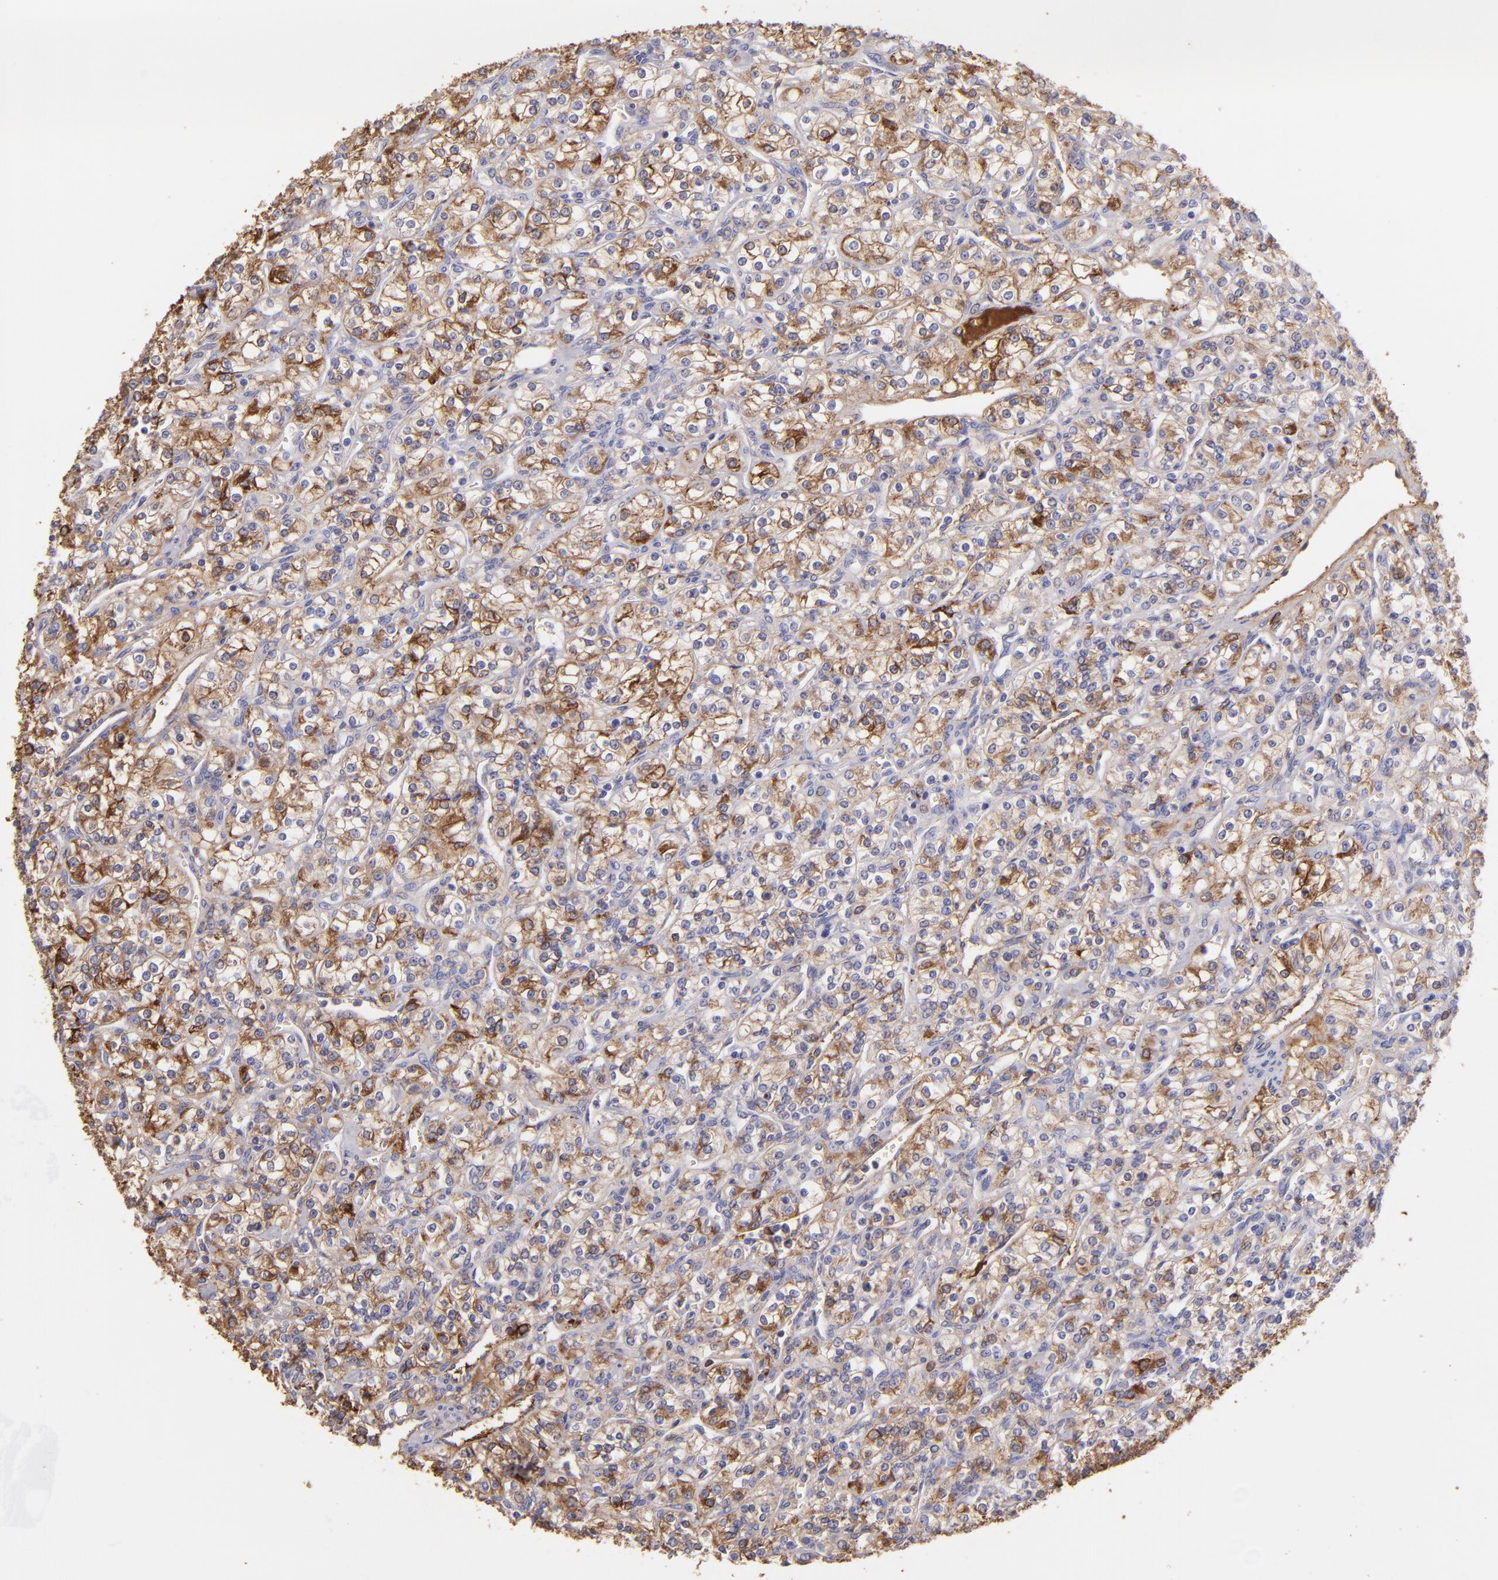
{"staining": {"intensity": "moderate", "quantity": "25%-75%", "location": "cytoplasmic/membranous"}, "tissue": "renal cancer", "cell_type": "Tumor cells", "image_type": "cancer", "snomed": [{"axis": "morphology", "description": "Adenocarcinoma, NOS"}, {"axis": "topography", "description": "Kidney"}], "caption": "This image reveals immunohistochemistry staining of human adenocarcinoma (renal), with medium moderate cytoplasmic/membranous expression in approximately 25%-75% of tumor cells.", "gene": "FGB", "patient": {"sex": "male", "age": 77}}